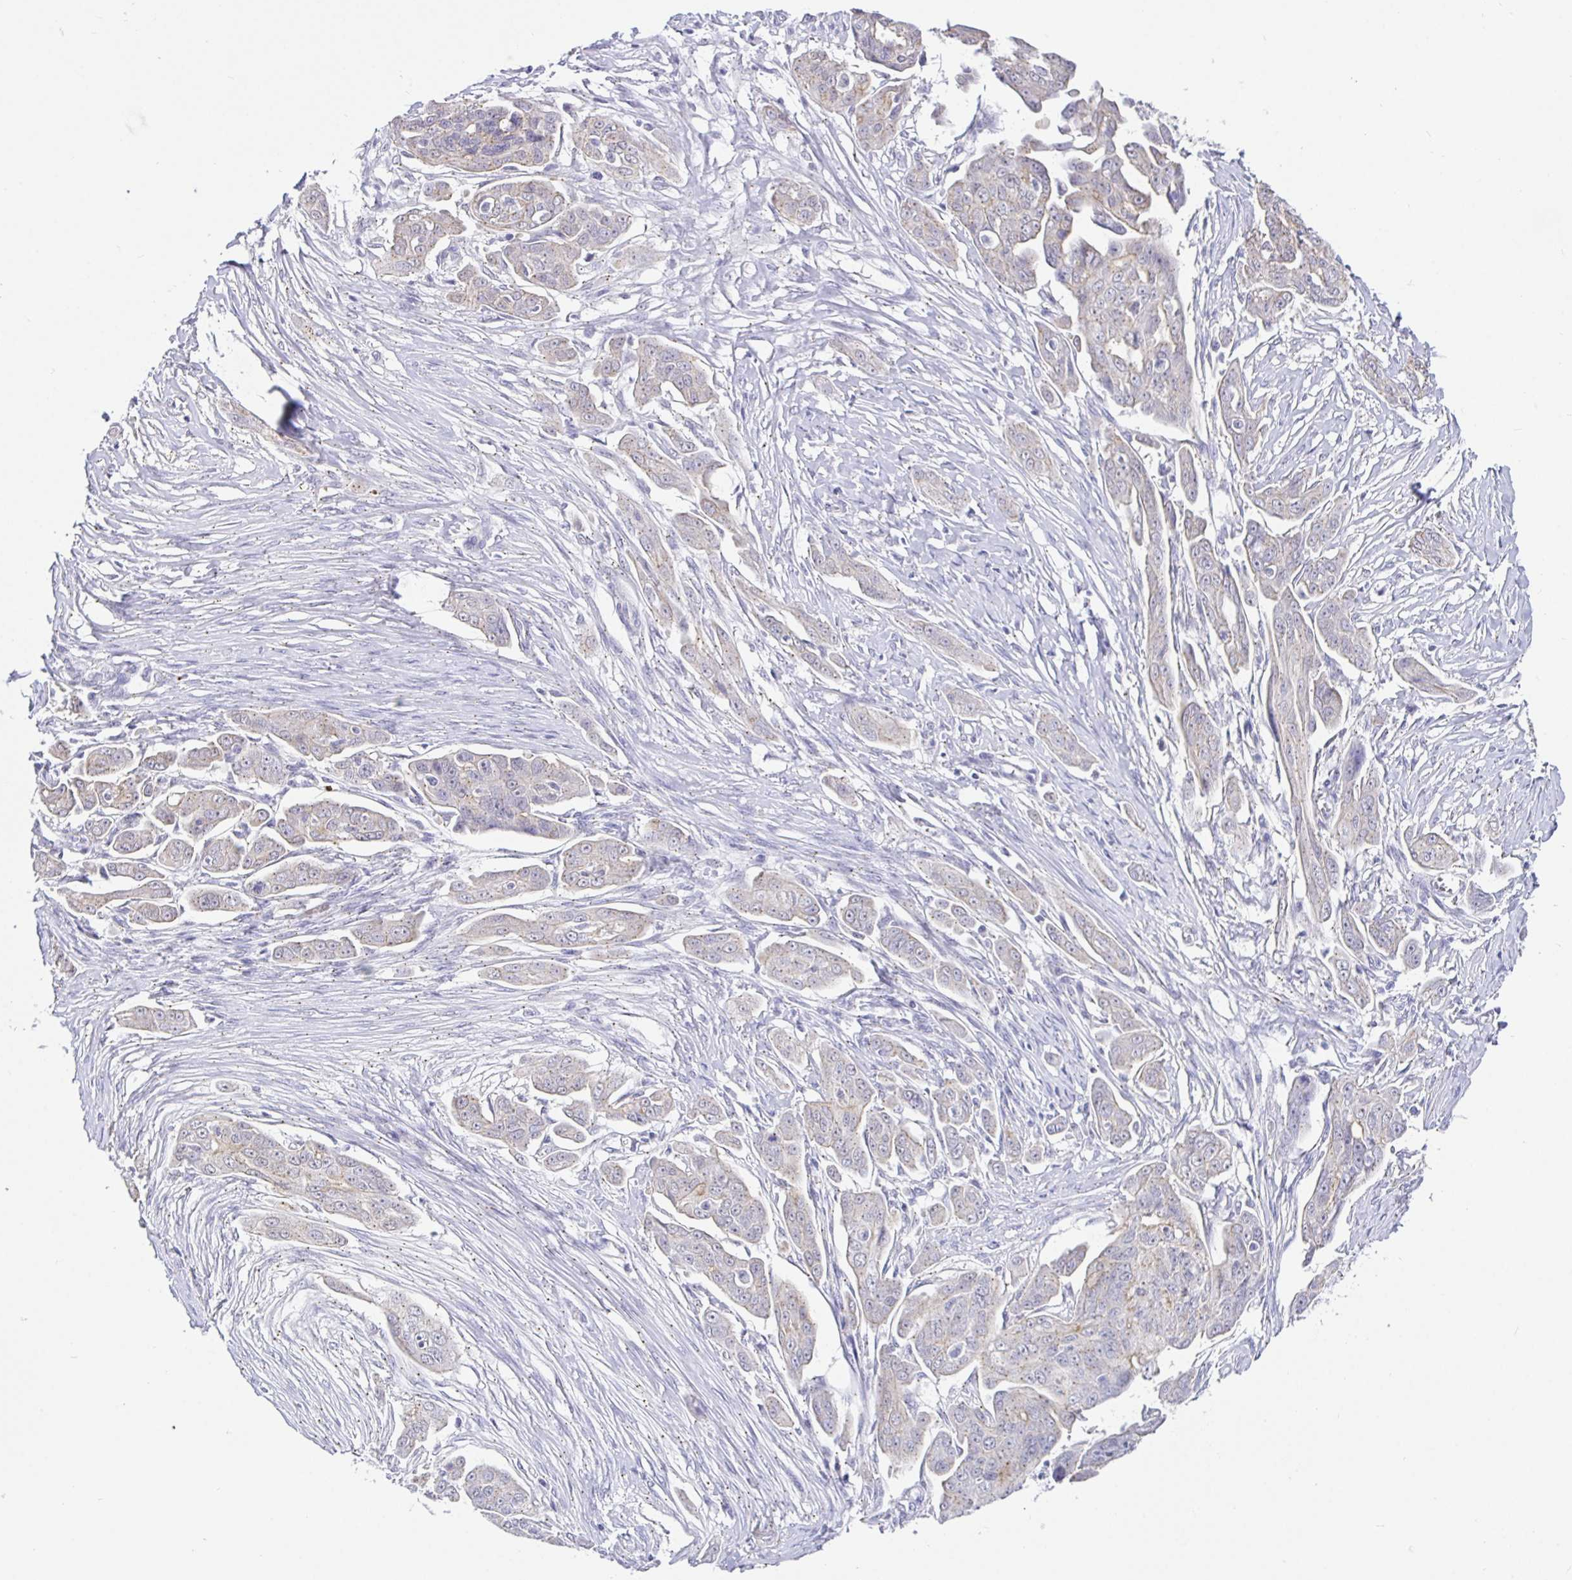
{"staining": {"intensity": "weak", "quantity": "<25%", "location": "cytoplasmic/membranous"}, "tissue": "ovarian cancer", "cell_type": "Tumor cells", "image_type": "cancer", "snomed": [{"axis": "morphology", "description": "Carcinoma, endometroid"}, {"axis": "topography", "description": "Ovary"}], "caption": "Immunohistochemistry of ovarian cancer demonstrates no positivity in tumor cells.", "gene": "EZHIP", "patient": {"sex": "female", "age": 70}}